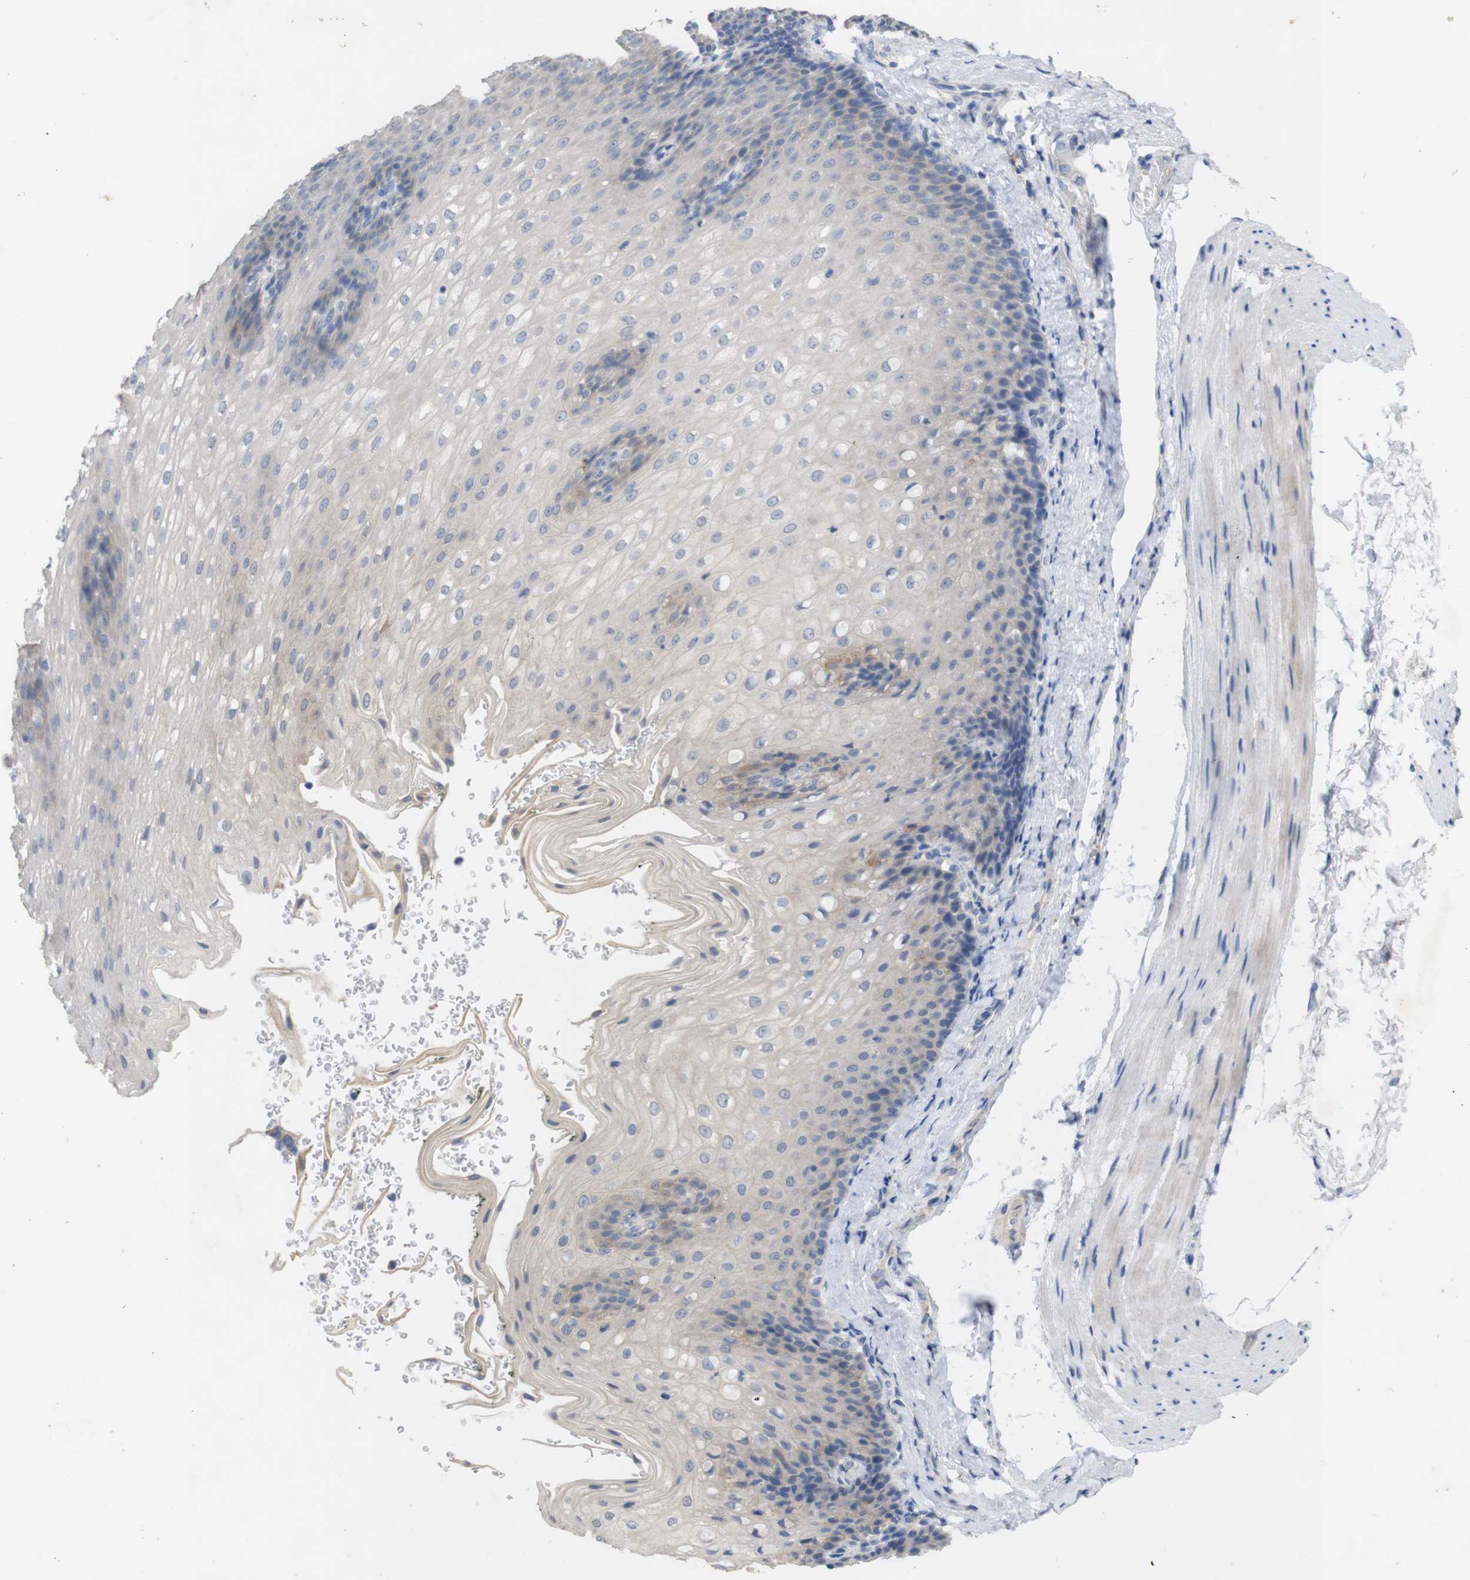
{"staining": {"intensity": "weak", "quantity": "<25%", "location": "cytoplasmic/membranous"}, "tissue": "esophagus", "cell_type": "Squamous epithelial cells", "image_type": "normal", "snomed": [{"axis": "morphology", "description": "Normal tissue, NOS"}, {"axis": "topography", "description": "Esophagus"}], "caption": "Unremarkable esophagus was stained to show a protein in brown. There is no significant staining in squamous epithelial cells. (Stains: DAB immunohistochemistry with hematoxylin counter stain, Microscopy: brightfield microscopy at high magnification).", "gene": "BCAR3", "patient": {"sex": "male", "age": 48}}